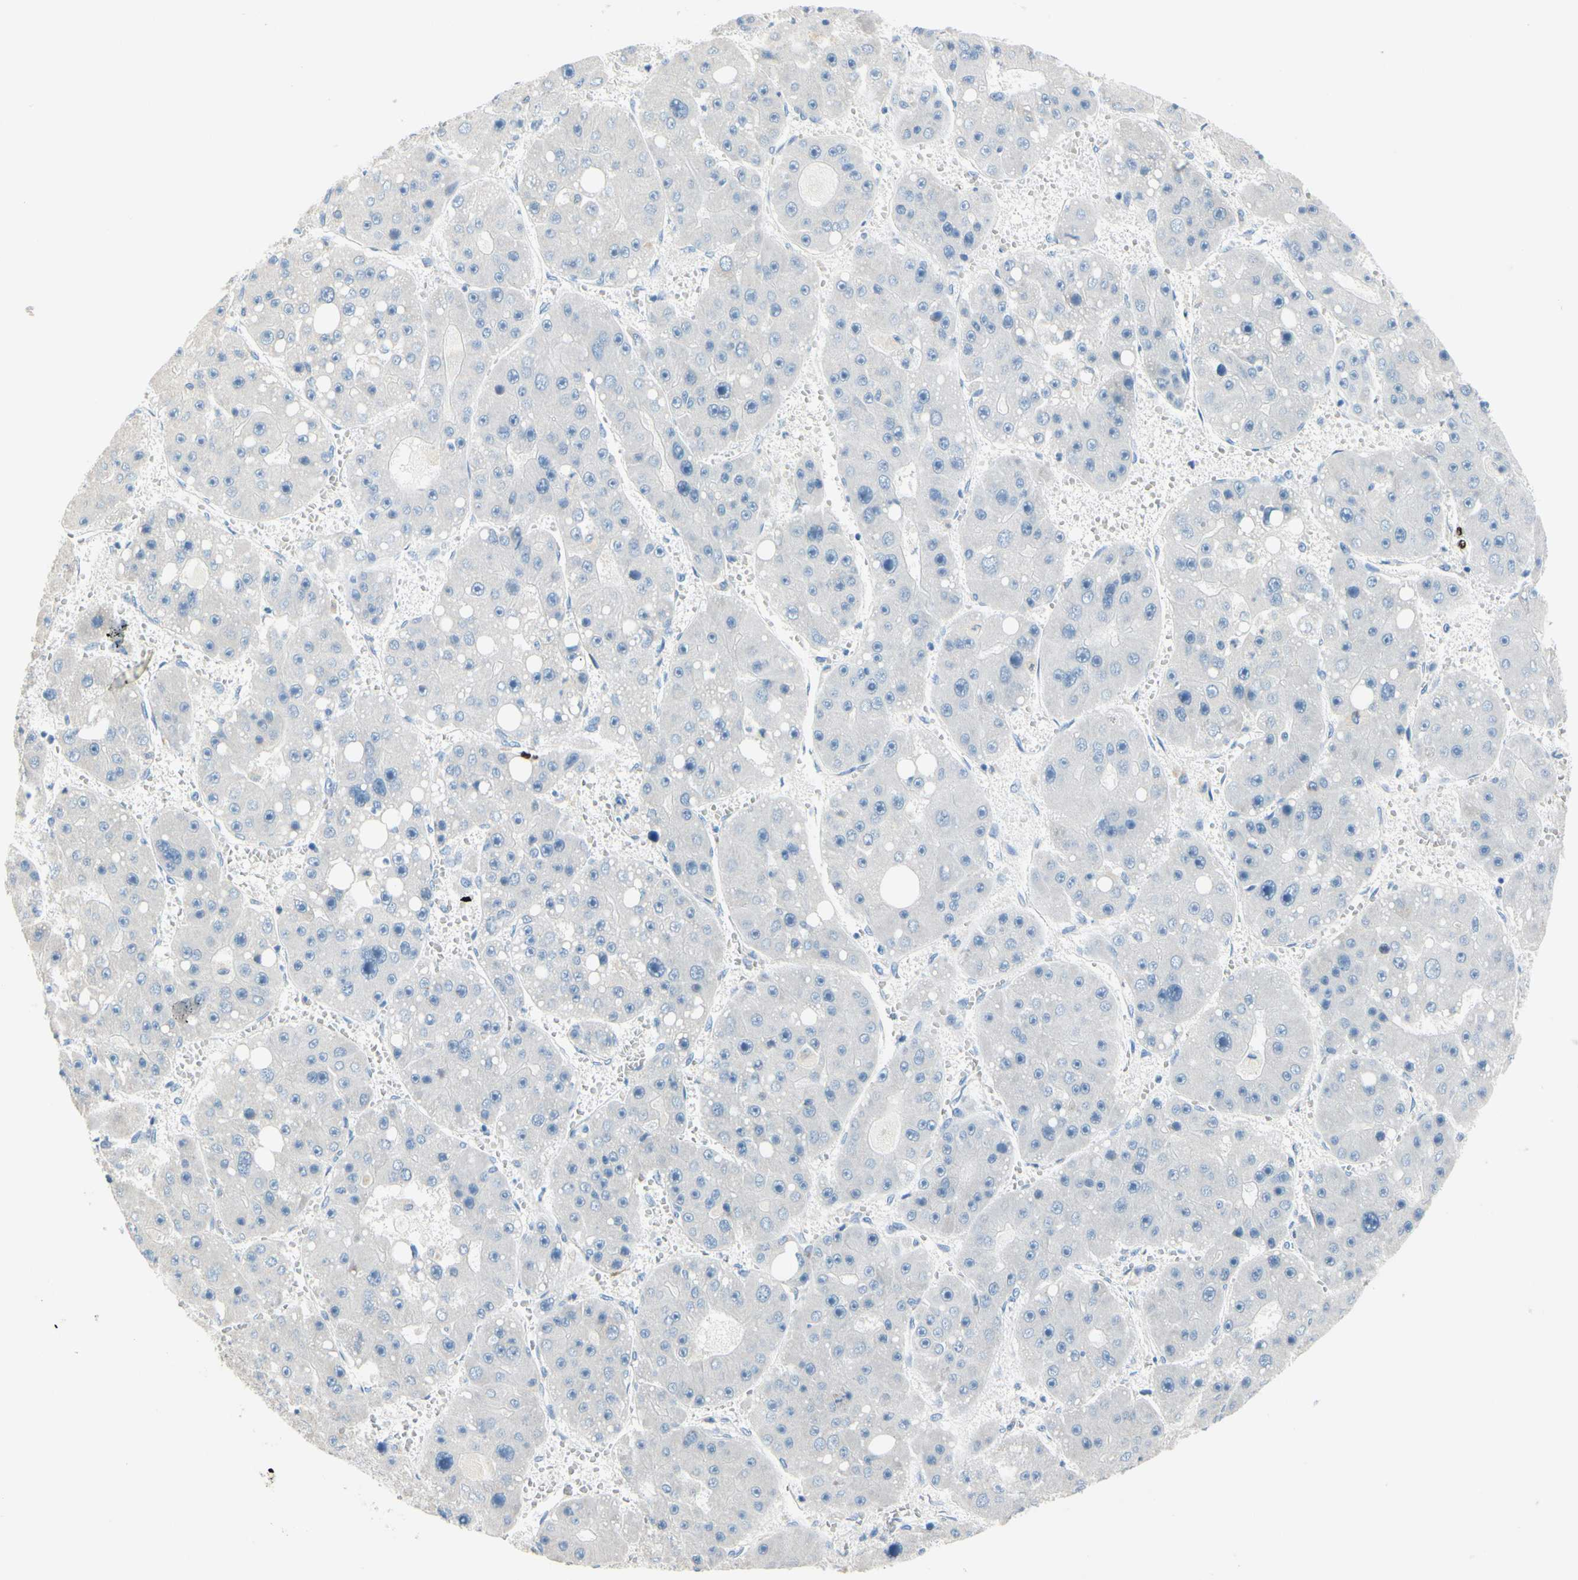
{"staining": {"intensity": "negative", "quantity": "none", "location": "none"}, "tissue": "liver cancer", "cell_type": "Tumor cells", "image_type": "cancer", "snomed": [{"axis": "morphology", "description": "Carcinoma, Hepatocellular, NOS"}, {"axis": "topography", "description": "Liver"}], "caption": "IHC image of neoplastic tissue: liver cancer stained with DAB (3,3'-diaminobenzidine) reveals no significant protein expression in tumor cells.", "gene": "CKAP2", "patient": {"sex": "female", "age": 61}}